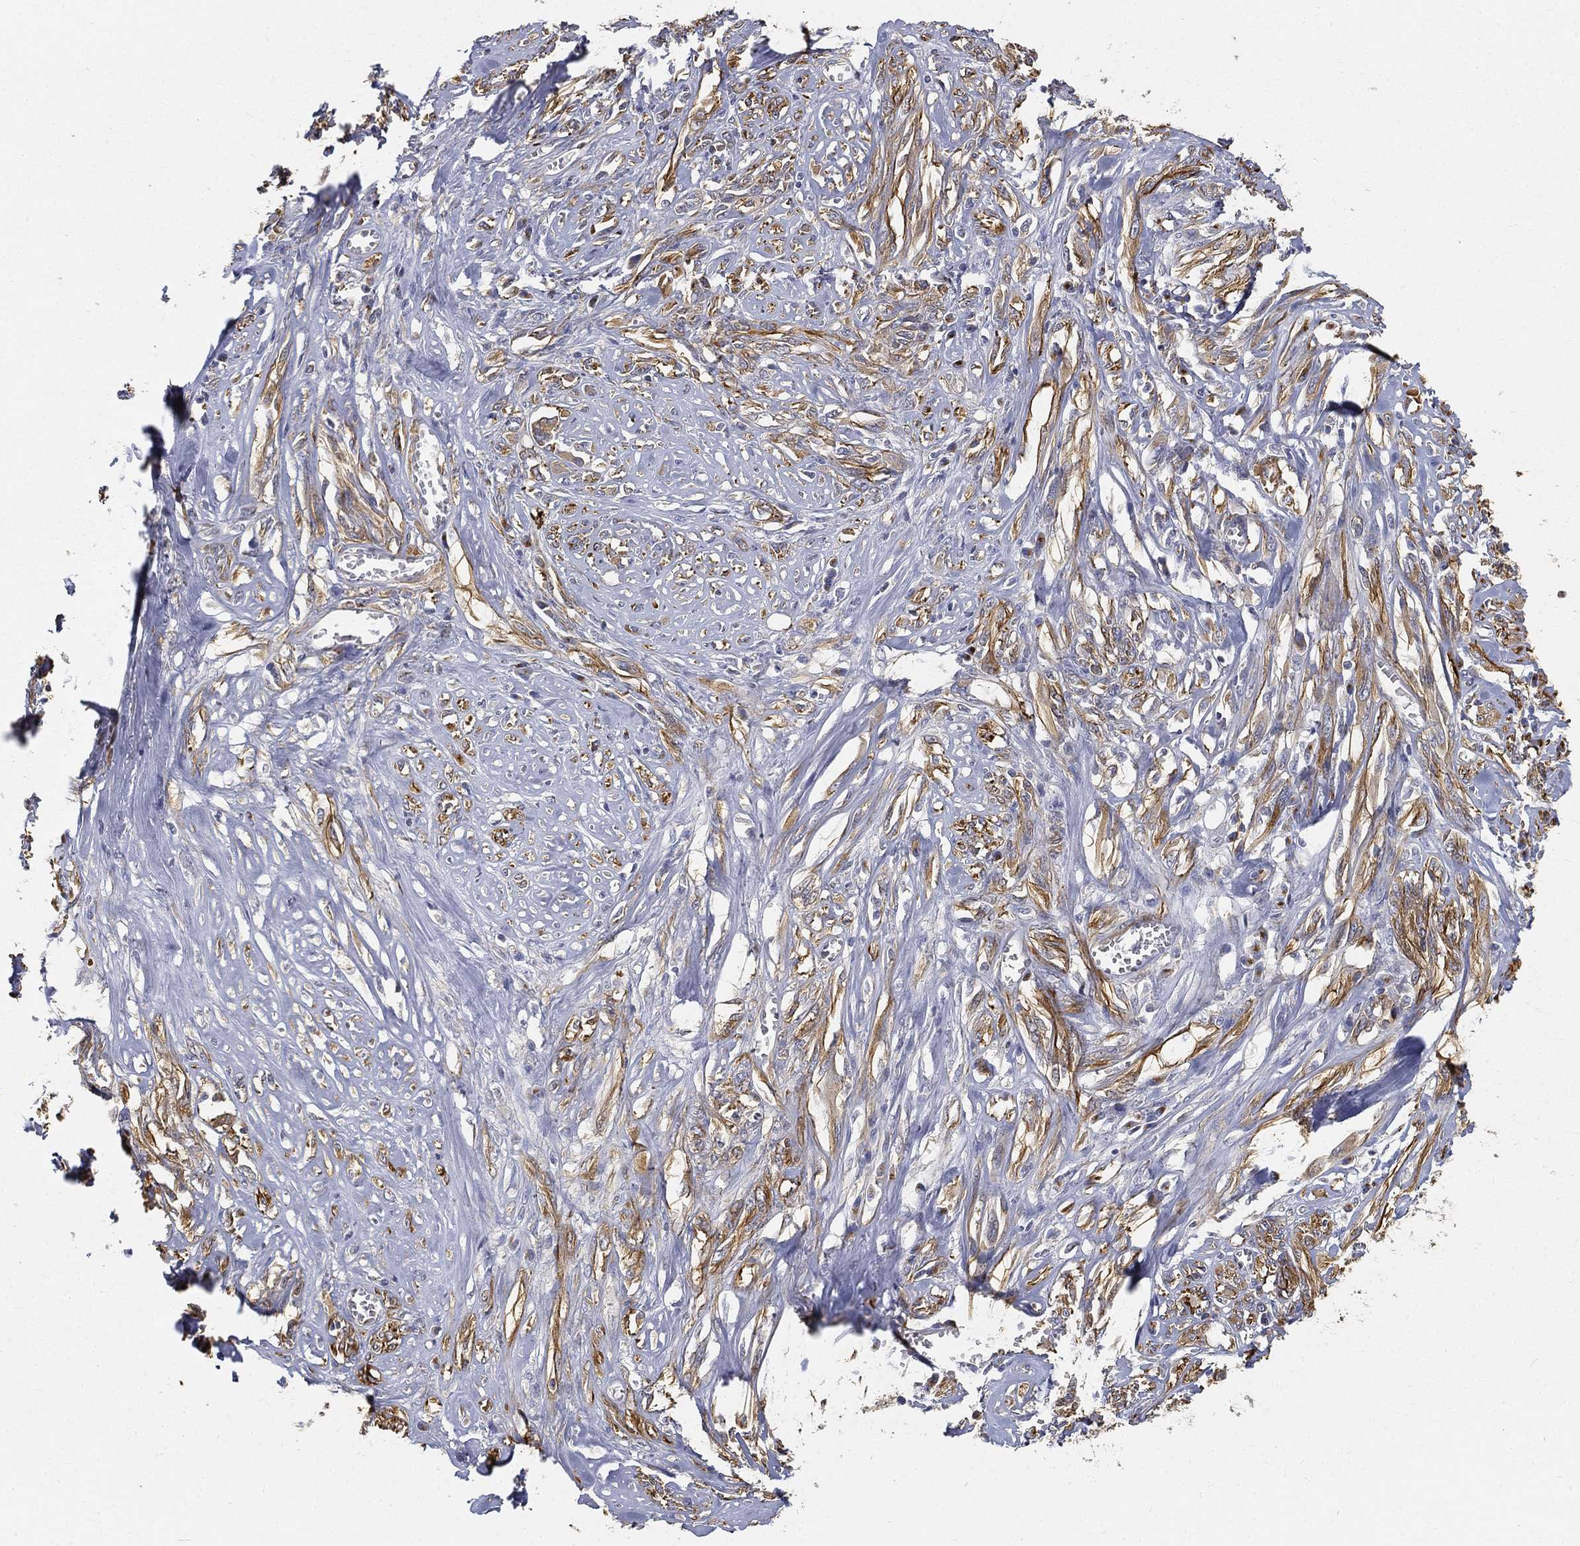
{"staining": {"intensity": "strong", "quantity": "25%-75%", "location": "cytoplasmic/membranous"}, "tissue": "melanoma", "cell_type": "Tumor cells", "image_type": "cancer", "snomed": [{"axis": "morphology", "description": "Malignant melanoma, NOS"}, {"axis": "topography", "description": "Skin"}], "caption": "Tumor cells display high levels of strong cytoplasmic/membranous positivity in about 25%-75% of cells in melanoma.", "gene": "TMEM25", "patient": {"sex": "female", "age": 91}}